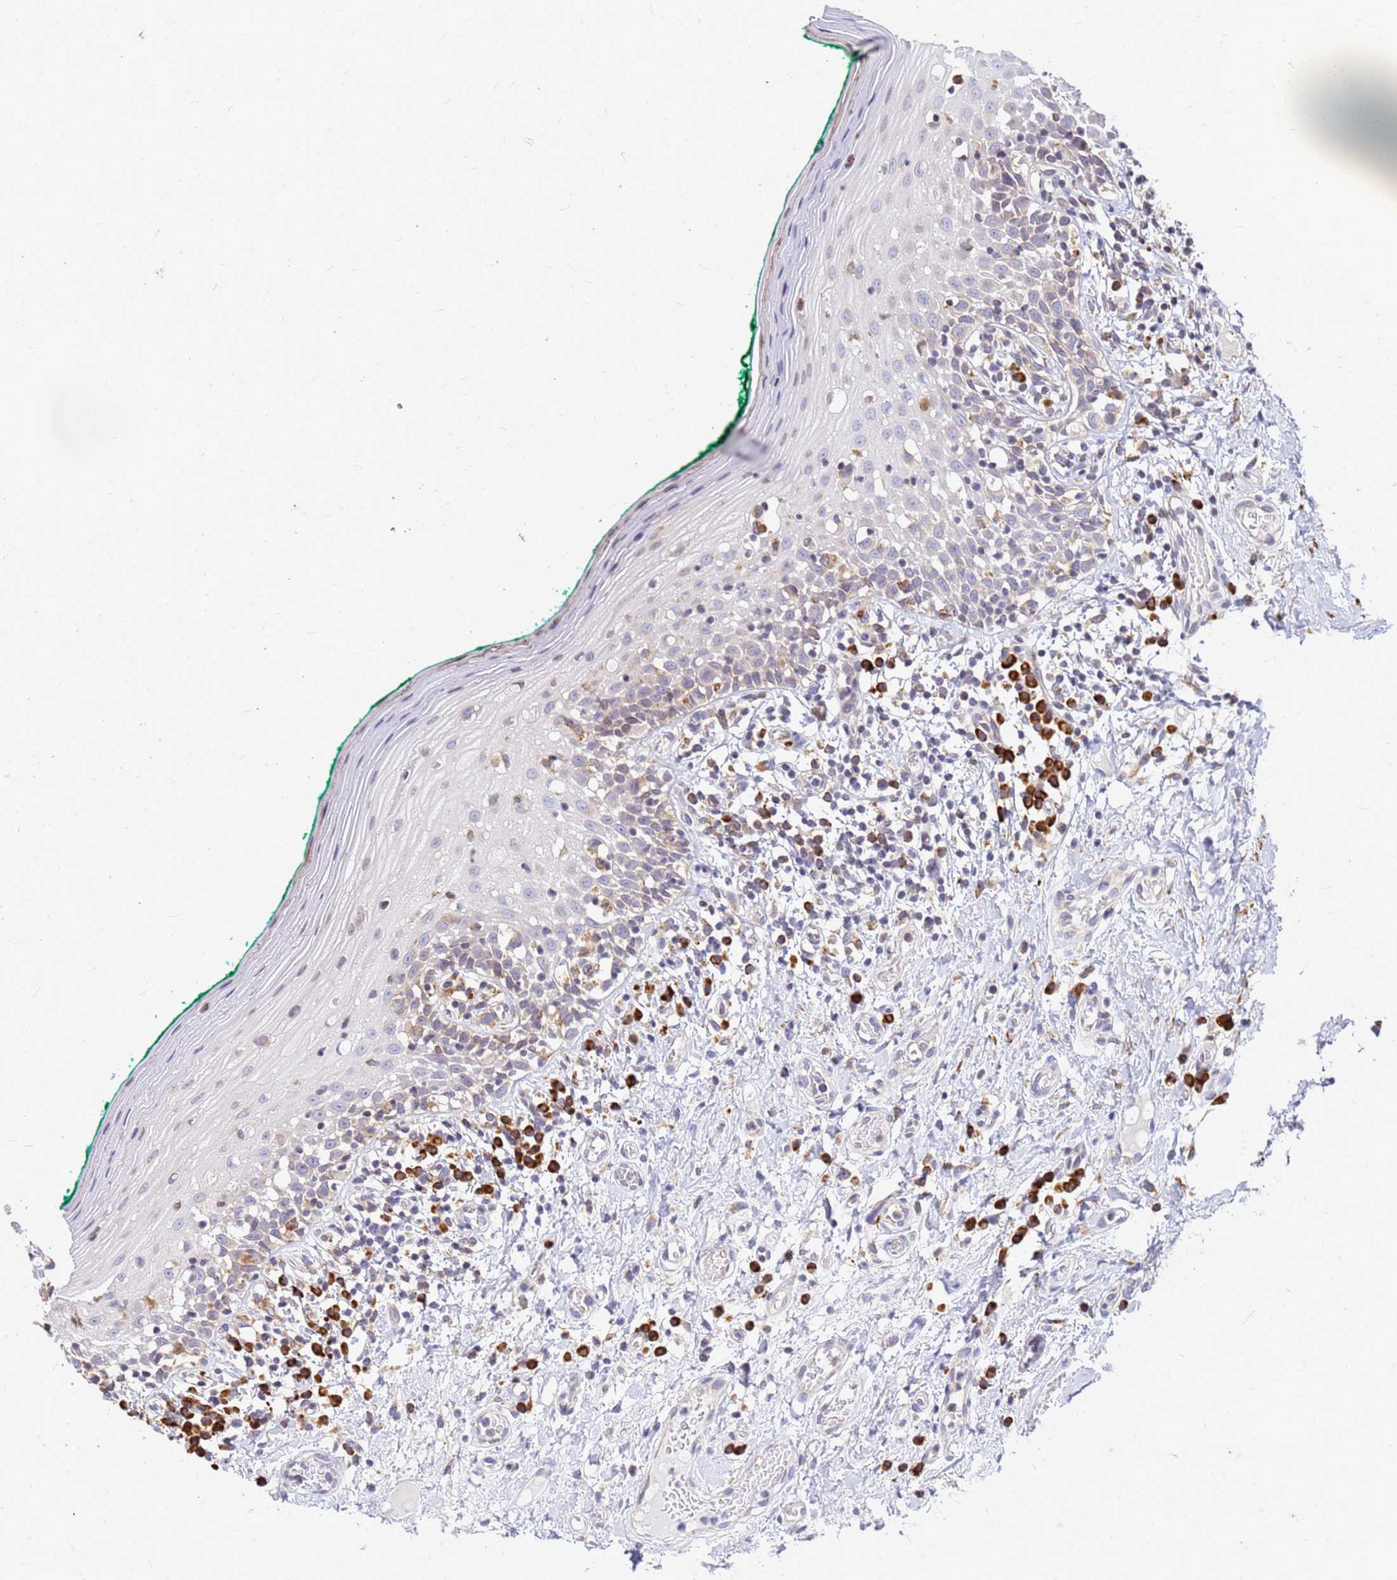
{"staining": {"intensity": "weak", "quantity": "25%-75%", "location": "cytoplasmic/membranous"}, "tissue": "oral mucosa", "cell_type": "Squamous epithelial cells", "image_type": "normal", "snomed": [{"axis": "morphology", "description": "Normal tissue, NOS"}, {"axis": "topography", "description": "Oral tissue"}], "caption": "Immunohistochemical staining of normal oral mucosa displays low levels of weak cytoplasmic/membranous expression in approximately 25%-75% of squamous epithelial cells.", "gene": "SSR4", "patient": {"sex": "female", "age": 83}}